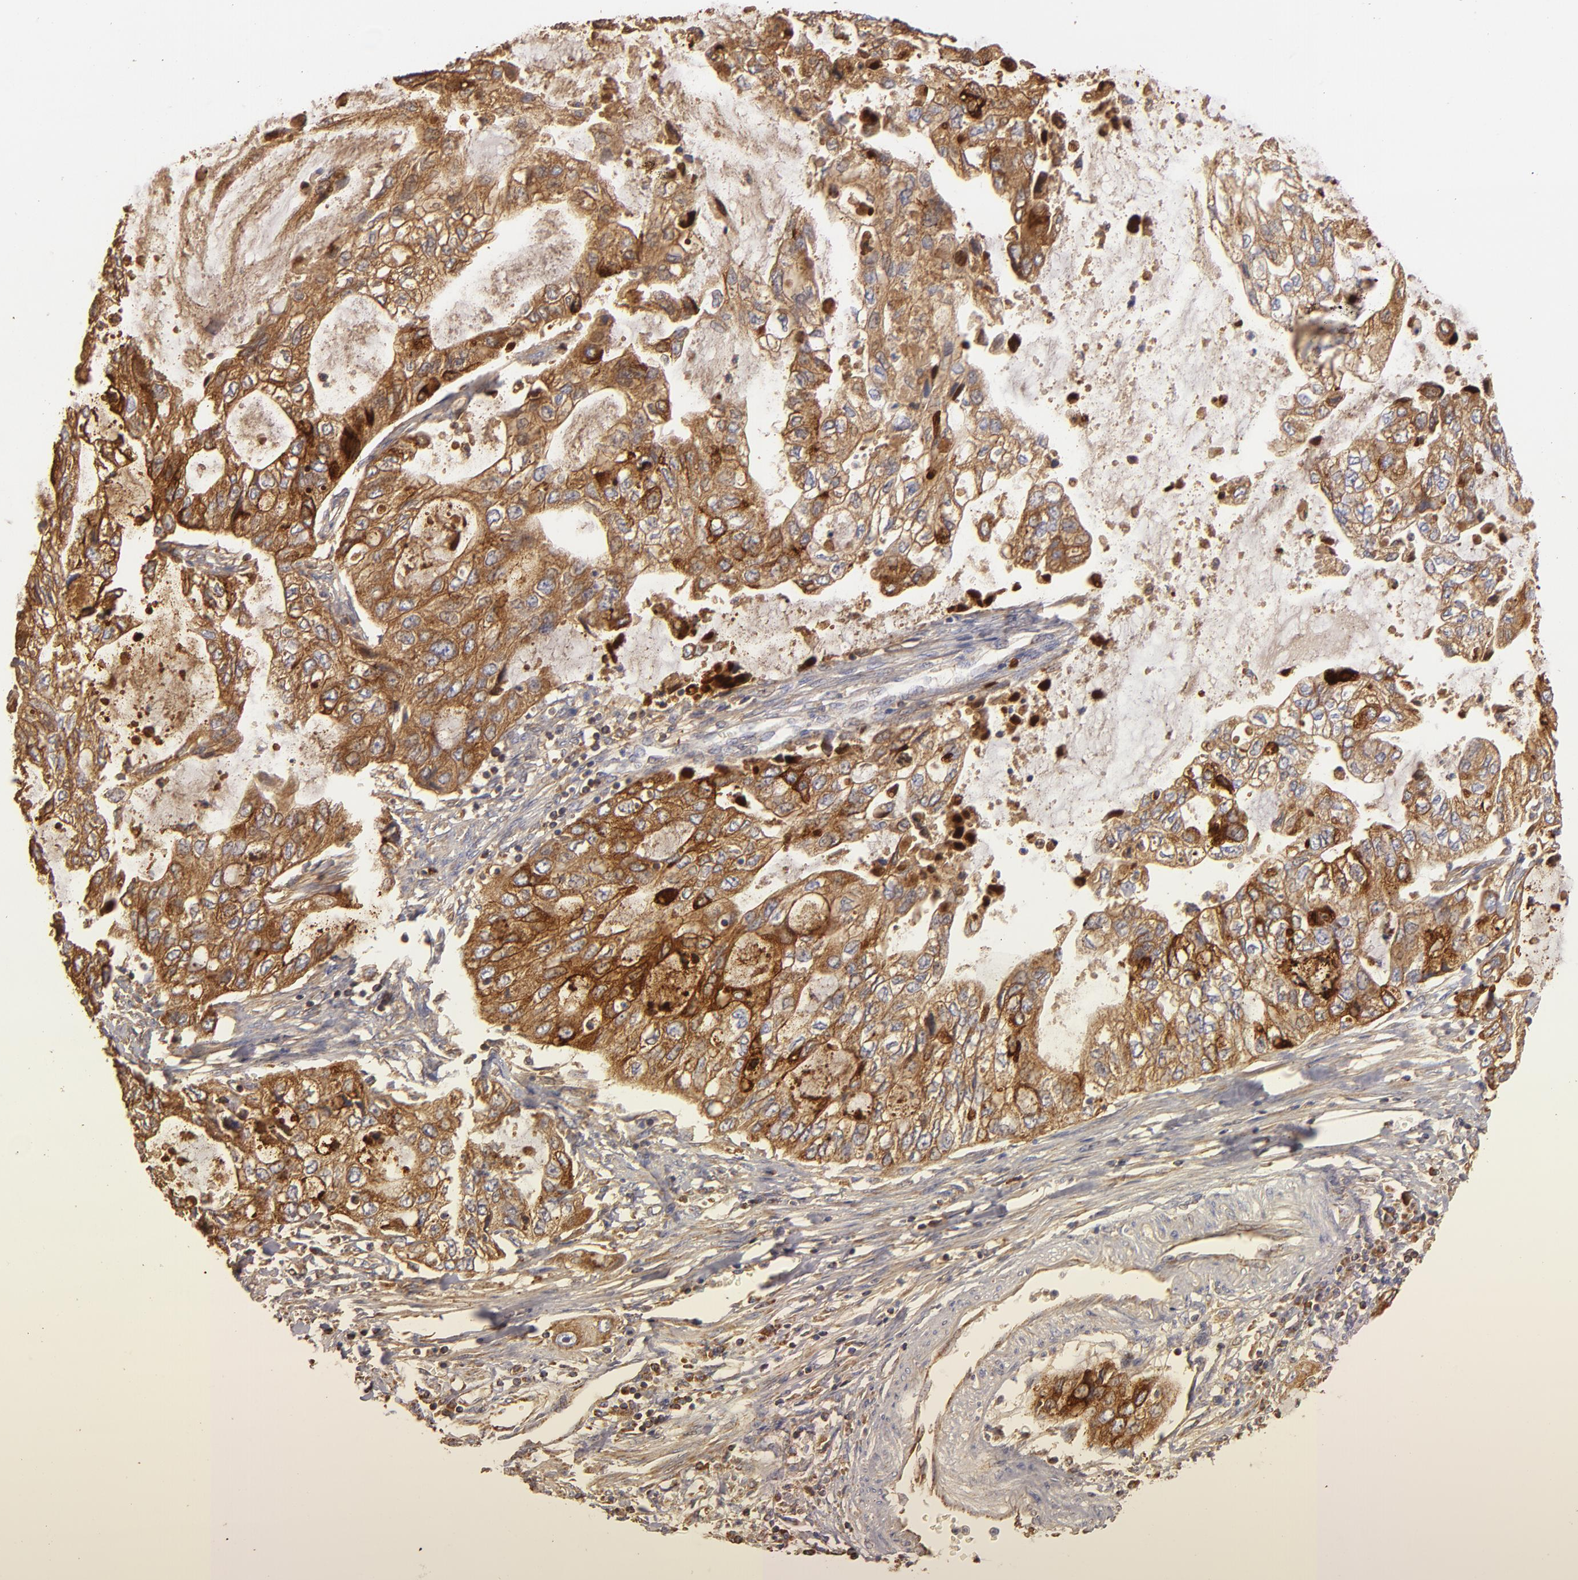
{"staining": {"intensity": "moderate", "quantity": ">75%", "location": "cytoplasmic/membranous"}, "tissue": "stomach cancer", "cell_type": "Tumor cells", "image_type": "cancer", "snomed": [{"axis": "morphology", "description": "Adenocarcinoma, NOS"}, {"axis": "topography", "description": "Stomach, upper"}], "caption": "A micrograph of human adenocarcinoma (stomach) stained for a protein exhibits moderate cytoplasmic/membranous brown staining in tumor cells.", "gene": "CFB", "patient": {"sex": "female", "age": 52}}